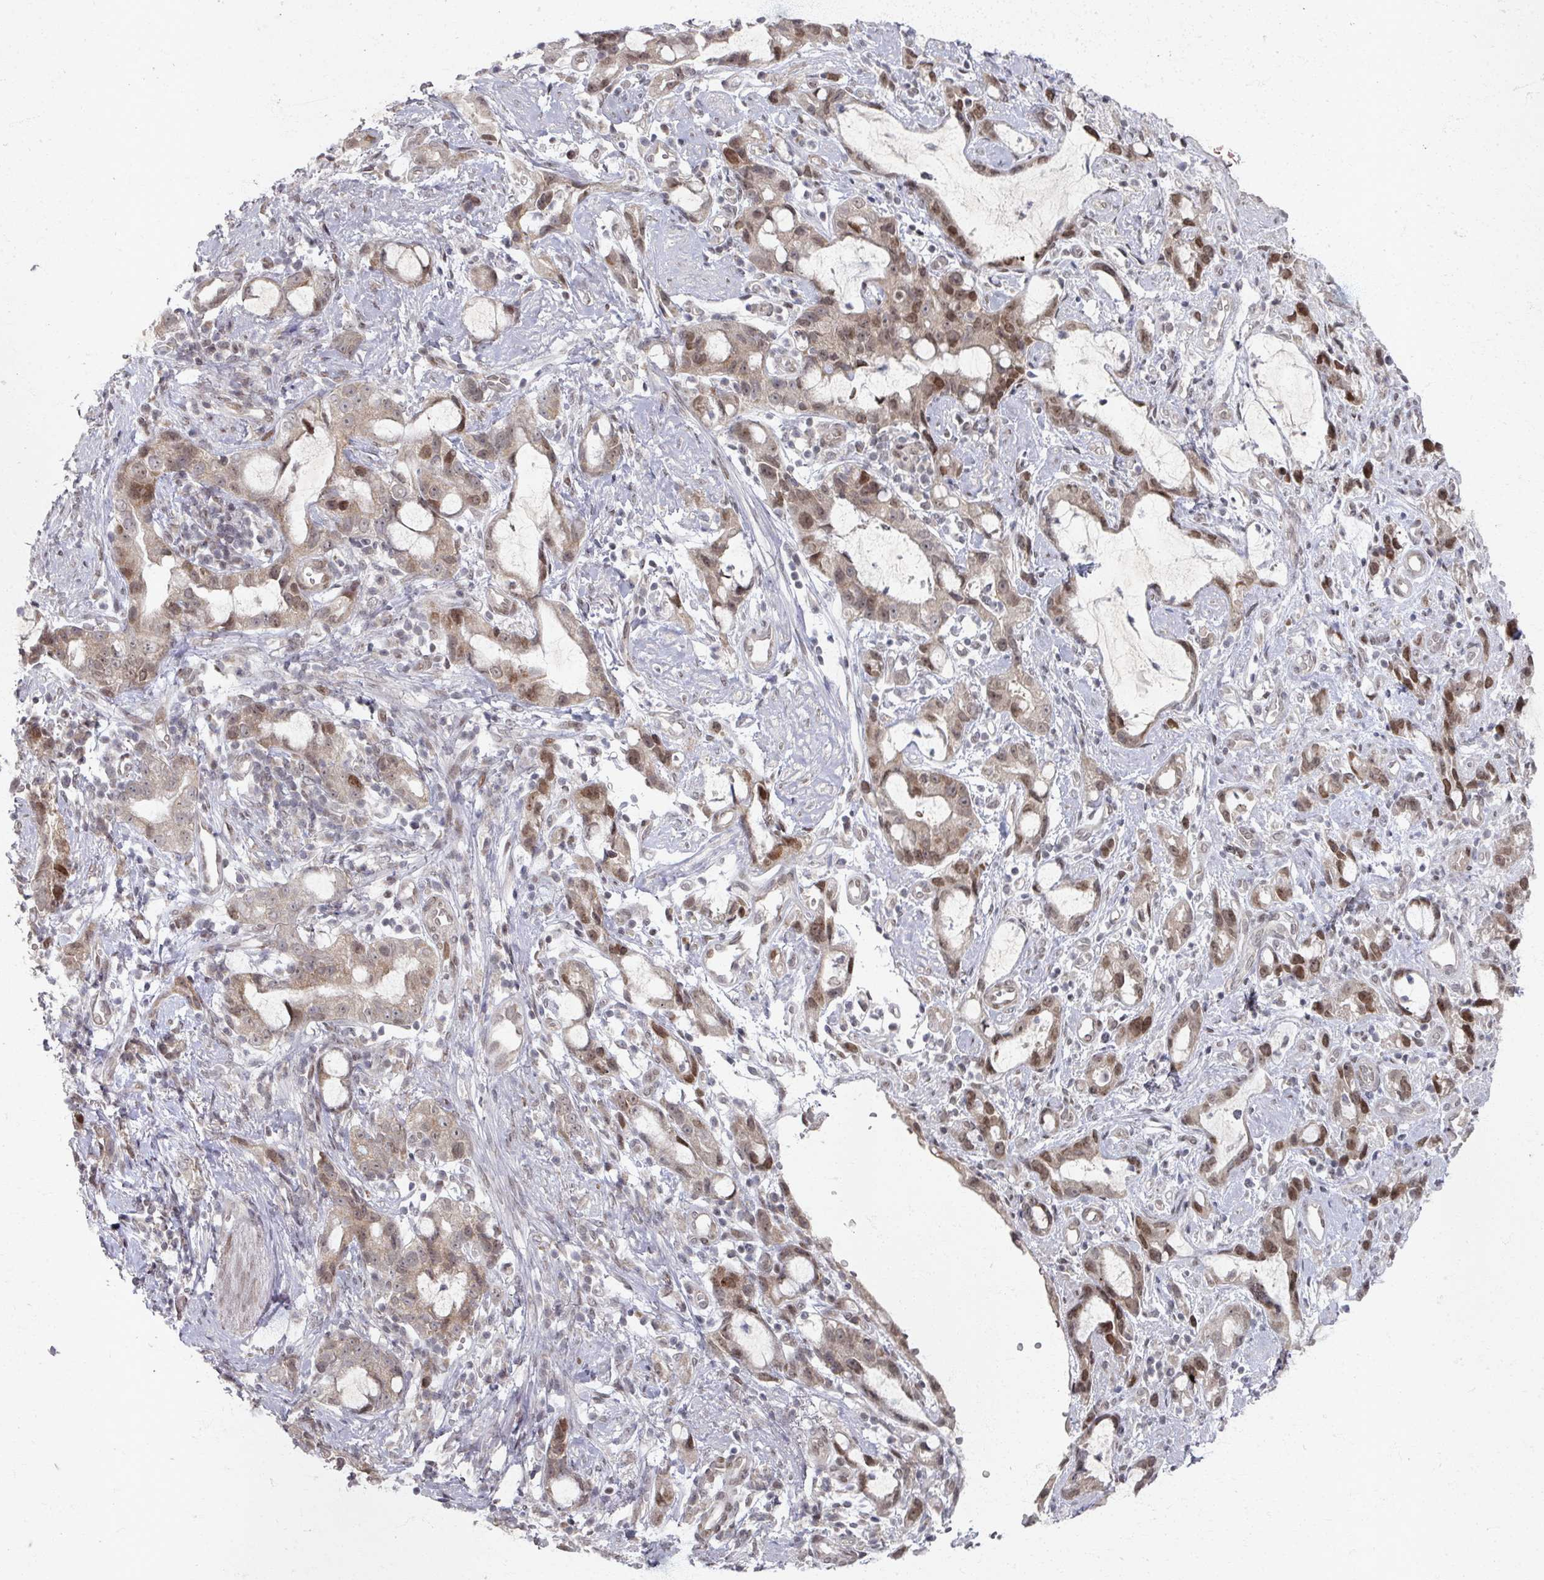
{"staining": {"intensity": "moderate", "quantity": ">75%", "location": "cytoplasmic/membranous,nuclear"}, "tissue": "stomach cancer", "cell_type": "Tumor cells", "image_type": "cancer", "snomed": [{"axis": "morphology", "description": "Adenocarcinoma, NOS"}, {"axis": "topography", "description": "Stomach"}], "caption": "Brown immunohistochemical staining in human stomach cancer (adenocarcinoma) demonstrates moderate cytoplasmic/membranous and nuclear staining in about >75% of tumor cells.", "gene": "PSKH1", "patient": {"sex": "male", "age": 55}}